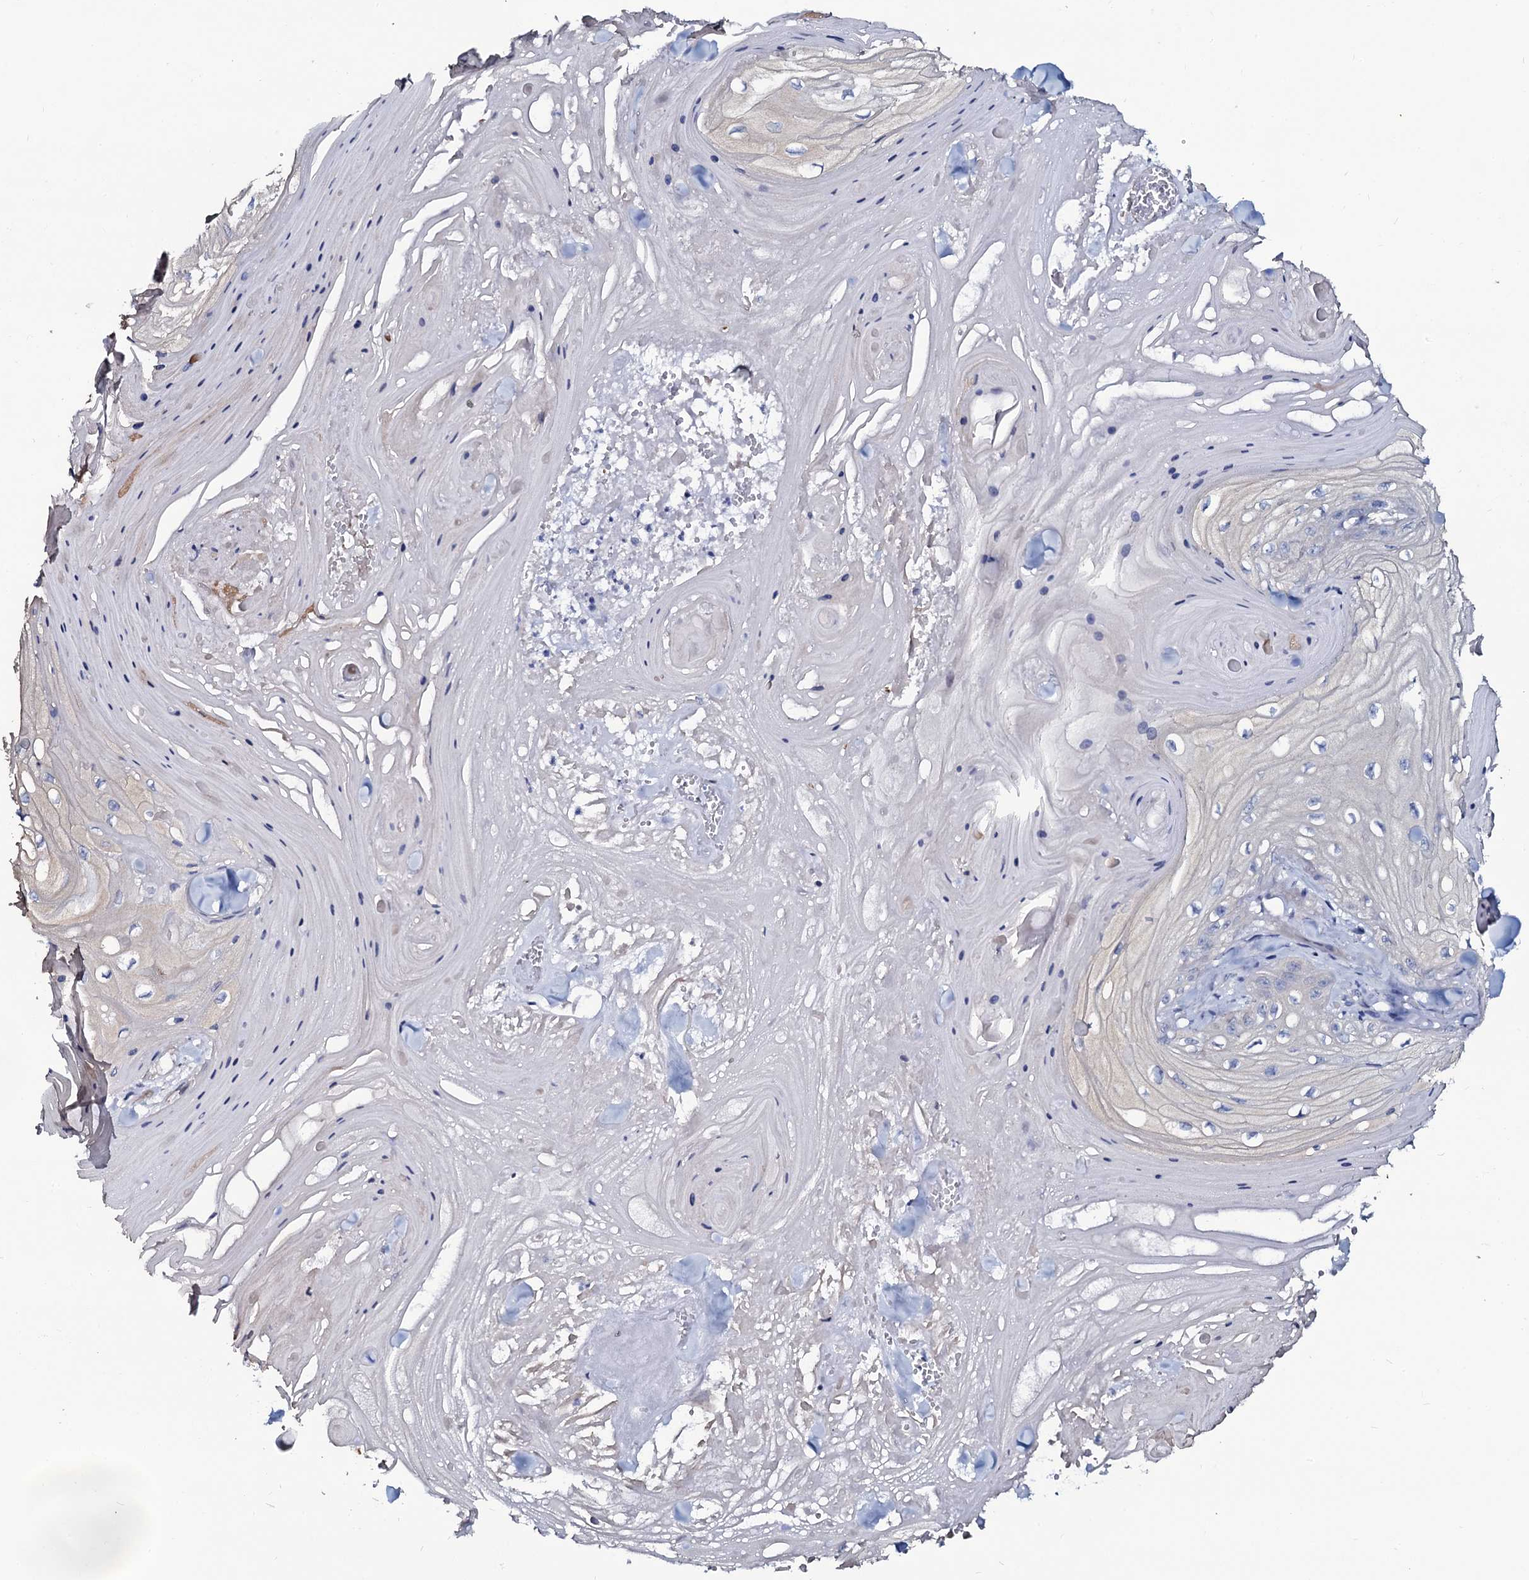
{"staining": {"intensity": "negative", "quantity": "none", "location": "none"}, "tissue": "skin cancer", "cell_type": "Tumor cells", "image_type": "cancer", "snomed": [{"axis": "morphology", "description": "Squamous cell carcinoma, NOS"}, {"axis": "topography", "description": "Skin"}], "caption": "The immunohistochemistry (IHC) micrograph has no significant staining in tumor cells of skin cancer tissue.", "gene": "C10orf88", "patient": {"sex": "male", "age": 74}}